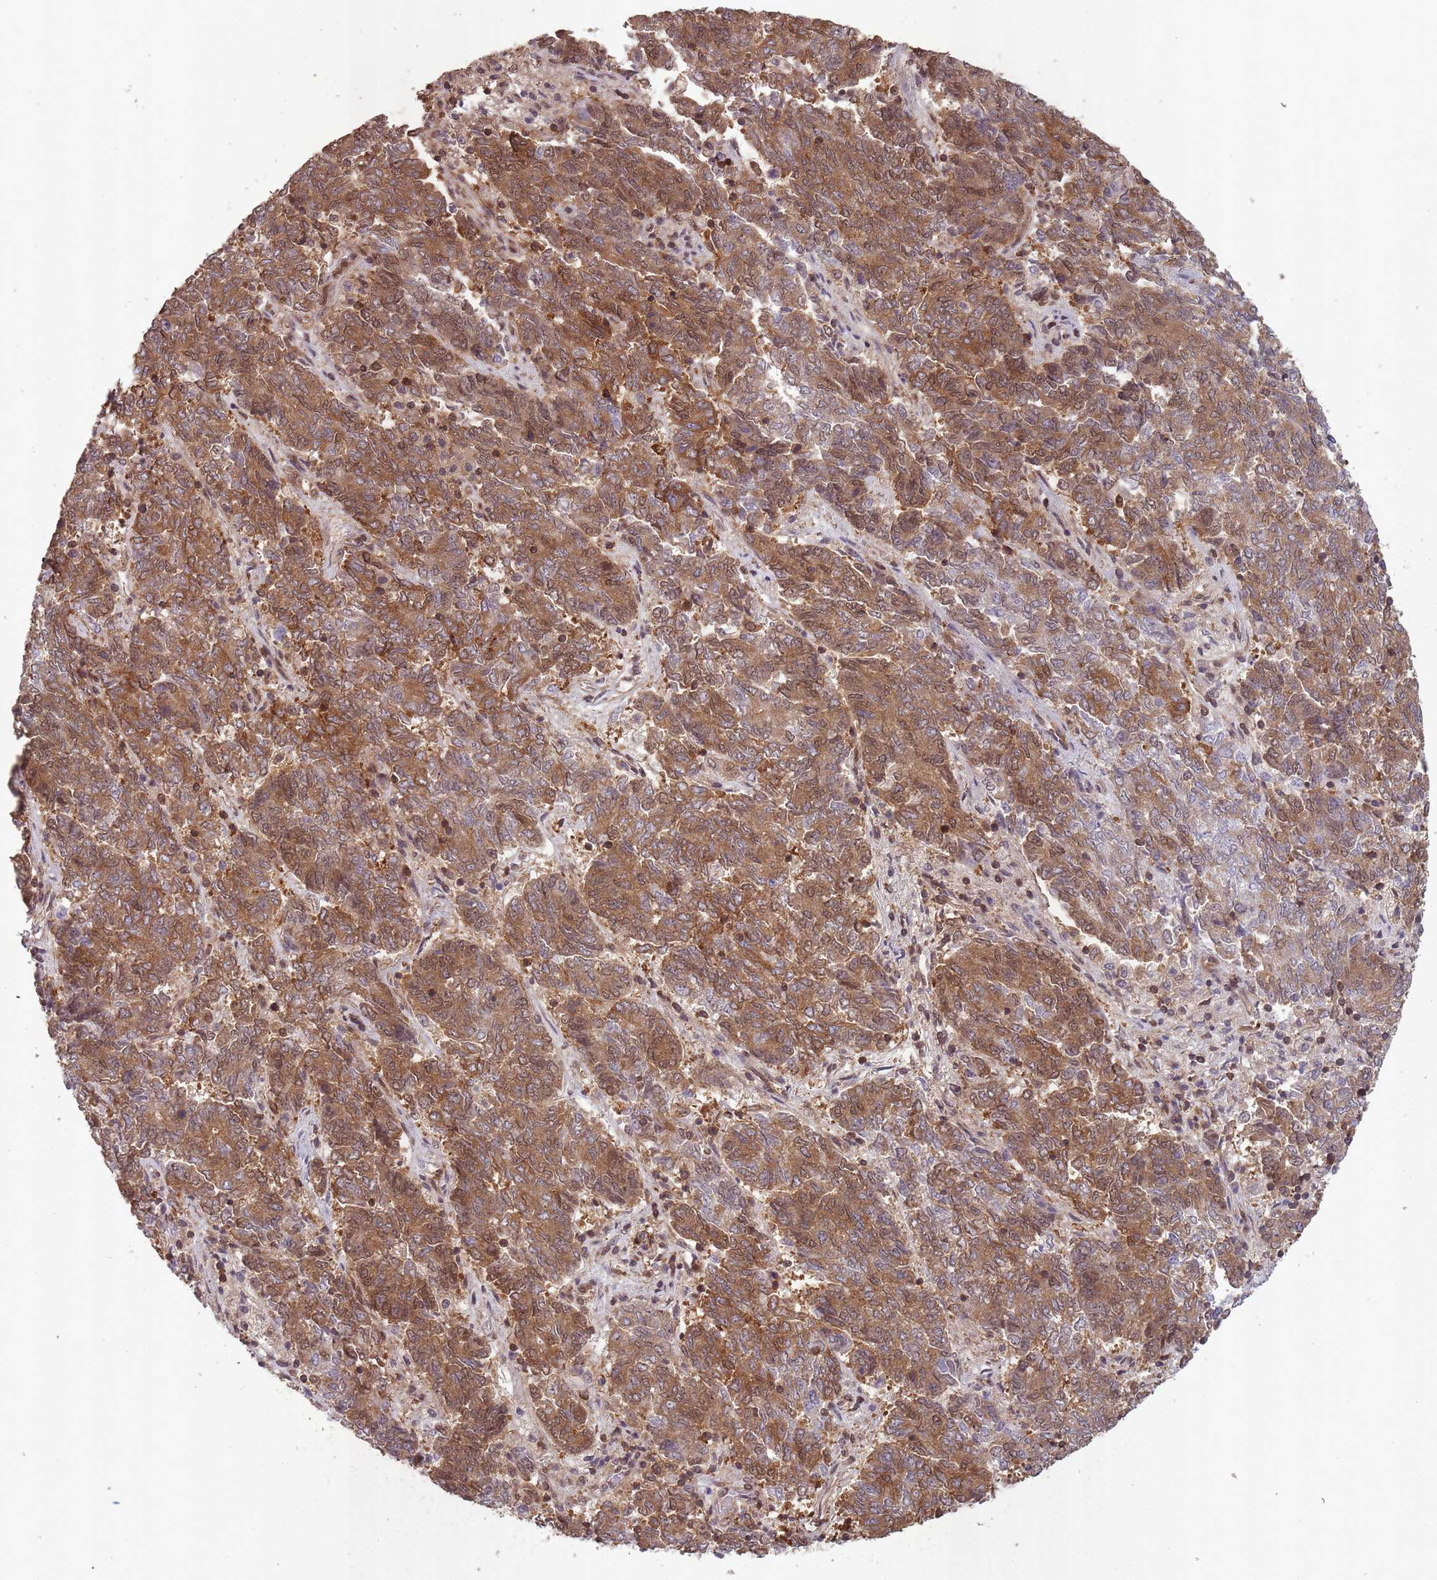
{"staining": {"intensity": "moderate", "quantity": ">75%", "location": "cytoplasmic/membranous,nuclear"}, "tissue": "endometrial cancer", "cell_type": "Tumor cells", "image_type": "cancer", "snomed": [{"axis": "morphology", "description": "Adenocarcinoma, NOS"}, {"axis": "topography", "description": "Endometrium"}], "caption": "Endometrial adenocarcinoma tissue shows moderate cytoplasmic/membranous and nuclear expression in about >75% of tumor cells, visualized by immunohistochemistry.", "gene": "PPP6R3", "patient": {"sex": "female", "age": 80}}